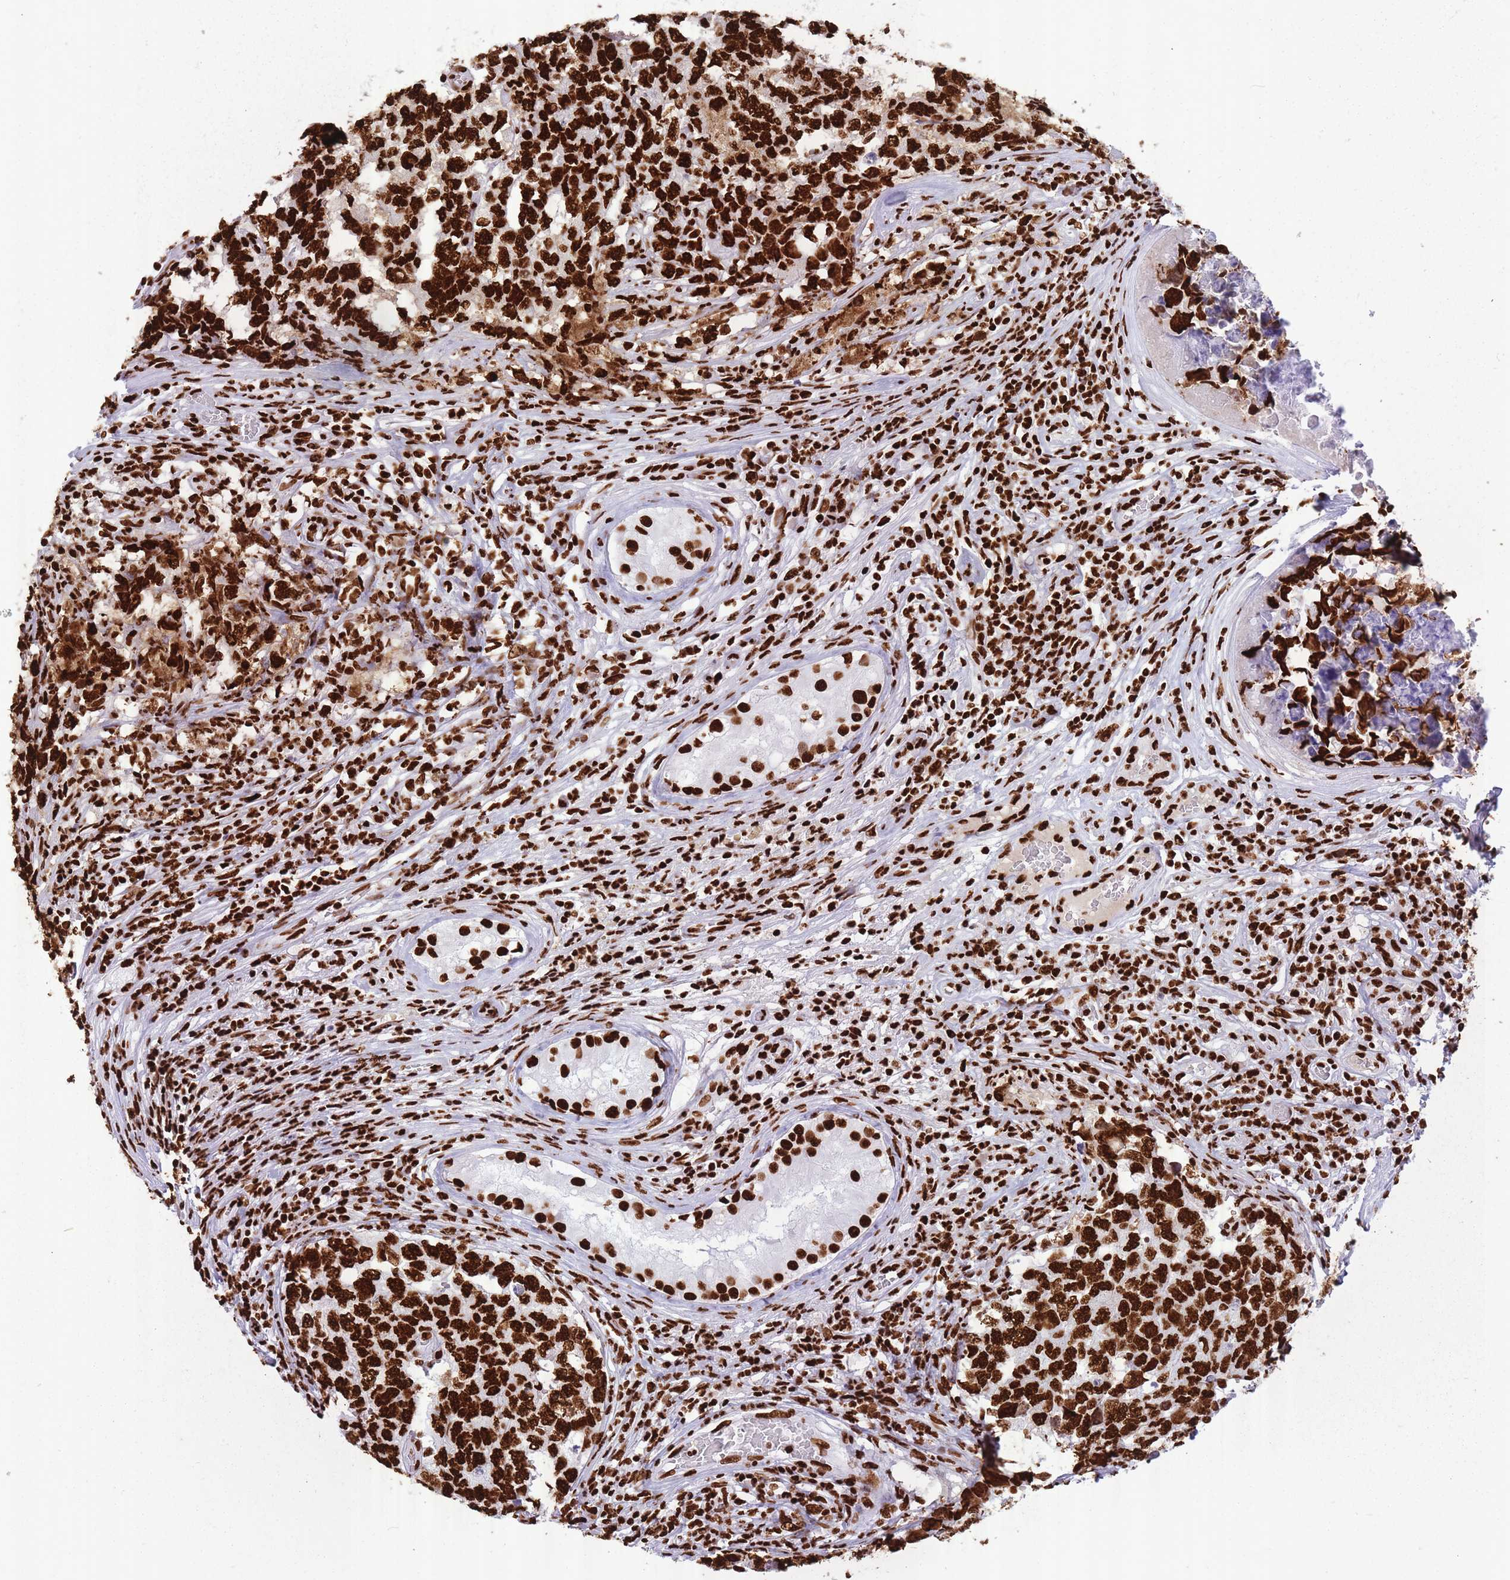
{"staining": {"intensity": "strong", "quantity": ">75%", "location": "nuclear"}, "tissue": "testis cancer", "cell_type": "Tumor cells", "image_type": "cancer", "snomed": [{"axis": "morphology", "description": "Carcinoma, Embryonal, NOS"}, {"axis": "topography", "description": "Testis"}], "caption": "Embryonal carcinoma (testis) stained with DAB immunohistochemistry demonstrates high levels of strong nuclear positivity in about >75% of tumor cells. (Stains: DAB in brown, nuclei in blue, Microscopy: brightfield microscopy at high magnification).", "gene": "HNRNPUL1", "patient": {"sex": "male", "age": 25}}